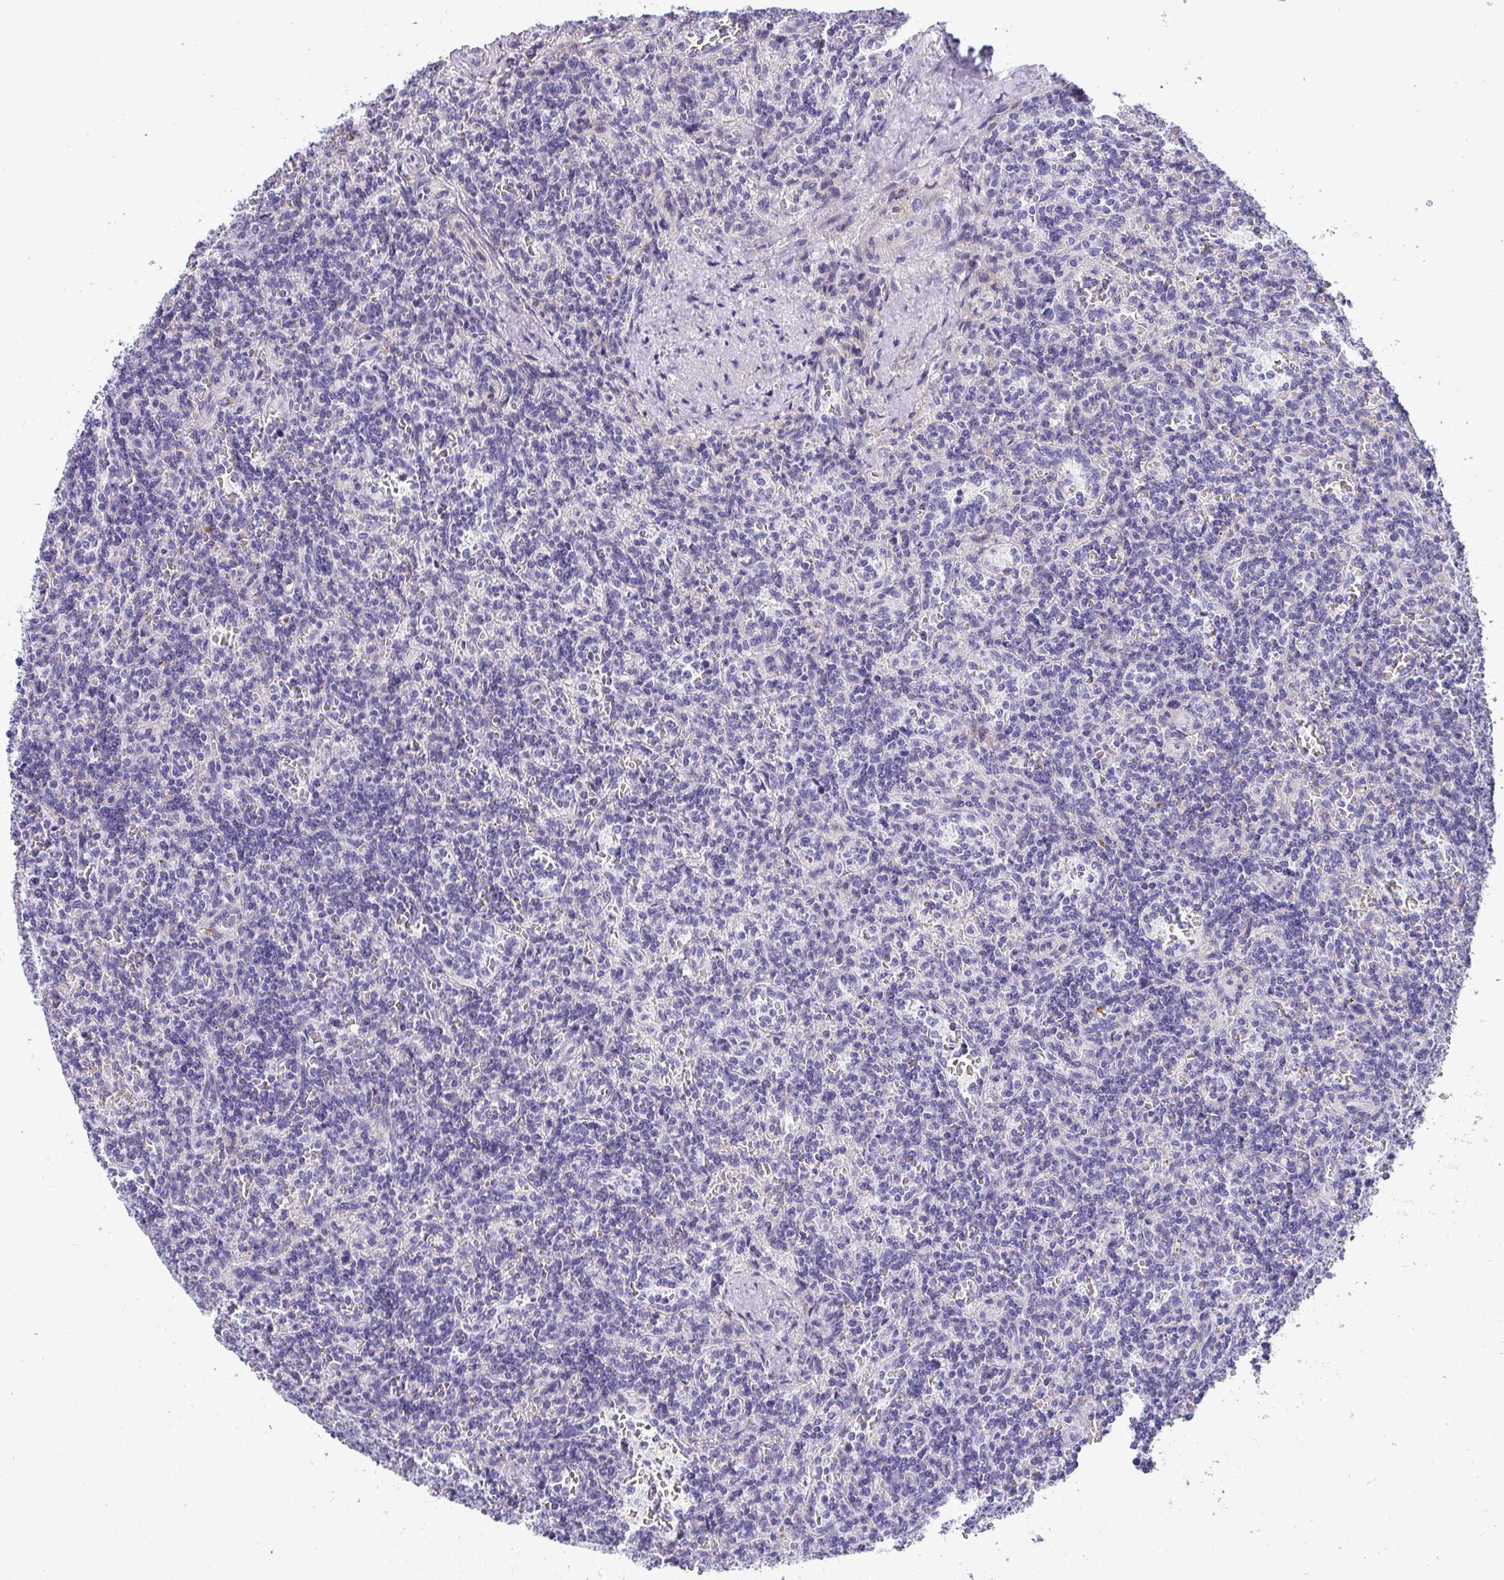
{"staining": {"intensity": "negative", "quantity": "none", "location": "none"}, "tissue": "lymphoma", "cell_type": "Tumor cells", "image_type": "cancer", "snomed": [{"axis": "morphology", "description": "Malignant lymphoma, non-Hodgkin's type, Low grade"}, {"axis": "topography", "description": "Spleen"}], "caption": "Protein analysis of low-grade malignant lymphoma, non-Hodgkin's type demonstrates no significant expression in tumor cells.", "gene": "AK5", "patient": {"sex": "male", "age": 73}}